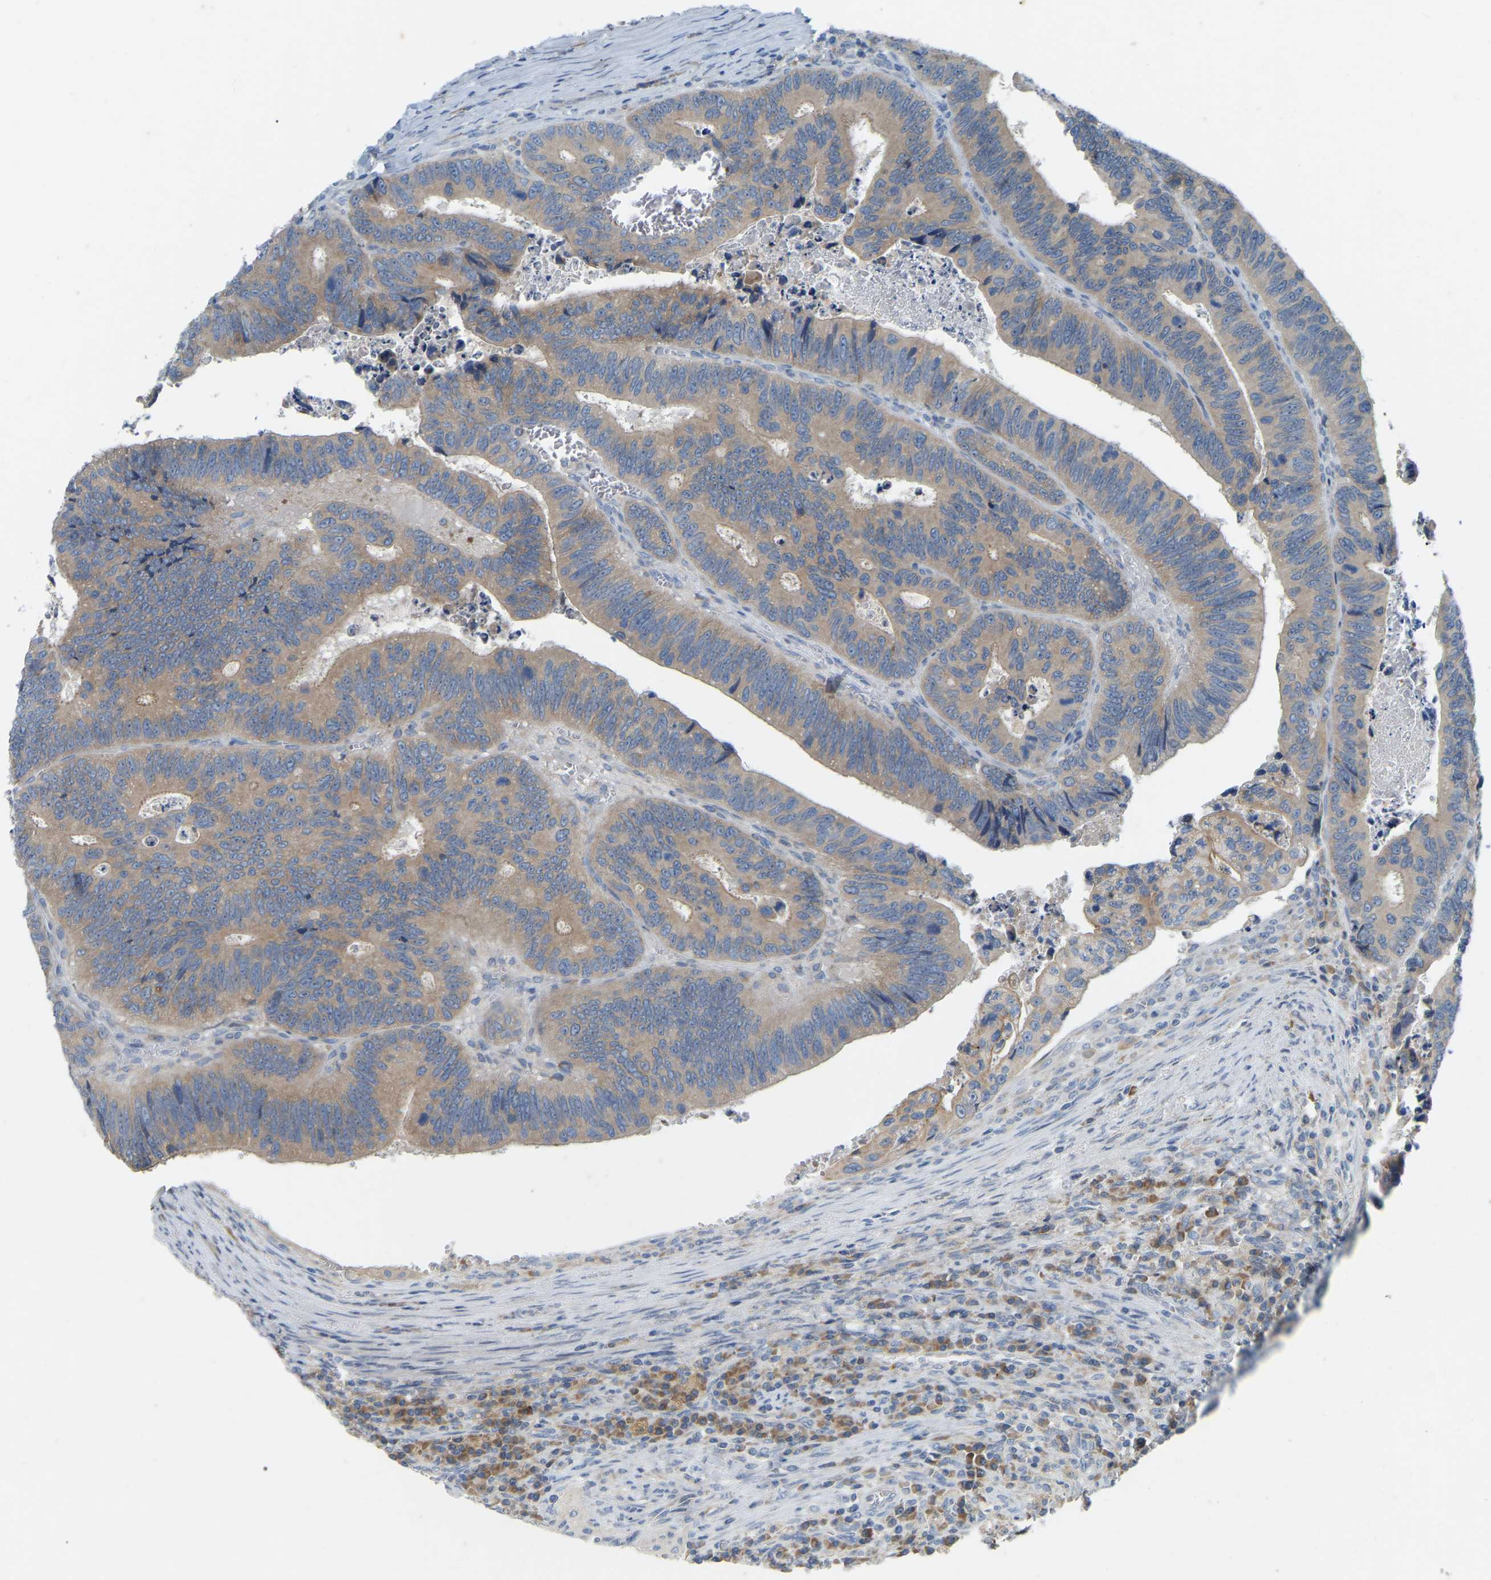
{"staining": {"intensity": "moderate", "quantity": ">75%", "location": "cytoplasmic/membranous"}, "tissue": "colorectal cancer", "cell_type": "Tumor cells", "image_type": "cancer", "snomed": [{"axis": "morphology", "description": "Inflammation, NOS"}, {"axis": "morphology", "description": "Adenocarcinoma, NOS"}, {"axis": "topography", "description": "Colon"}], "caption": "DAB immunohistochemical staining of adenocarcinoma (colorectal) displays moderate cytoplasmic/membranous protein expression in approximately >75% of tumor cells.", "gene": "PARL", "patient": {"sex": "male", "age": 72}}